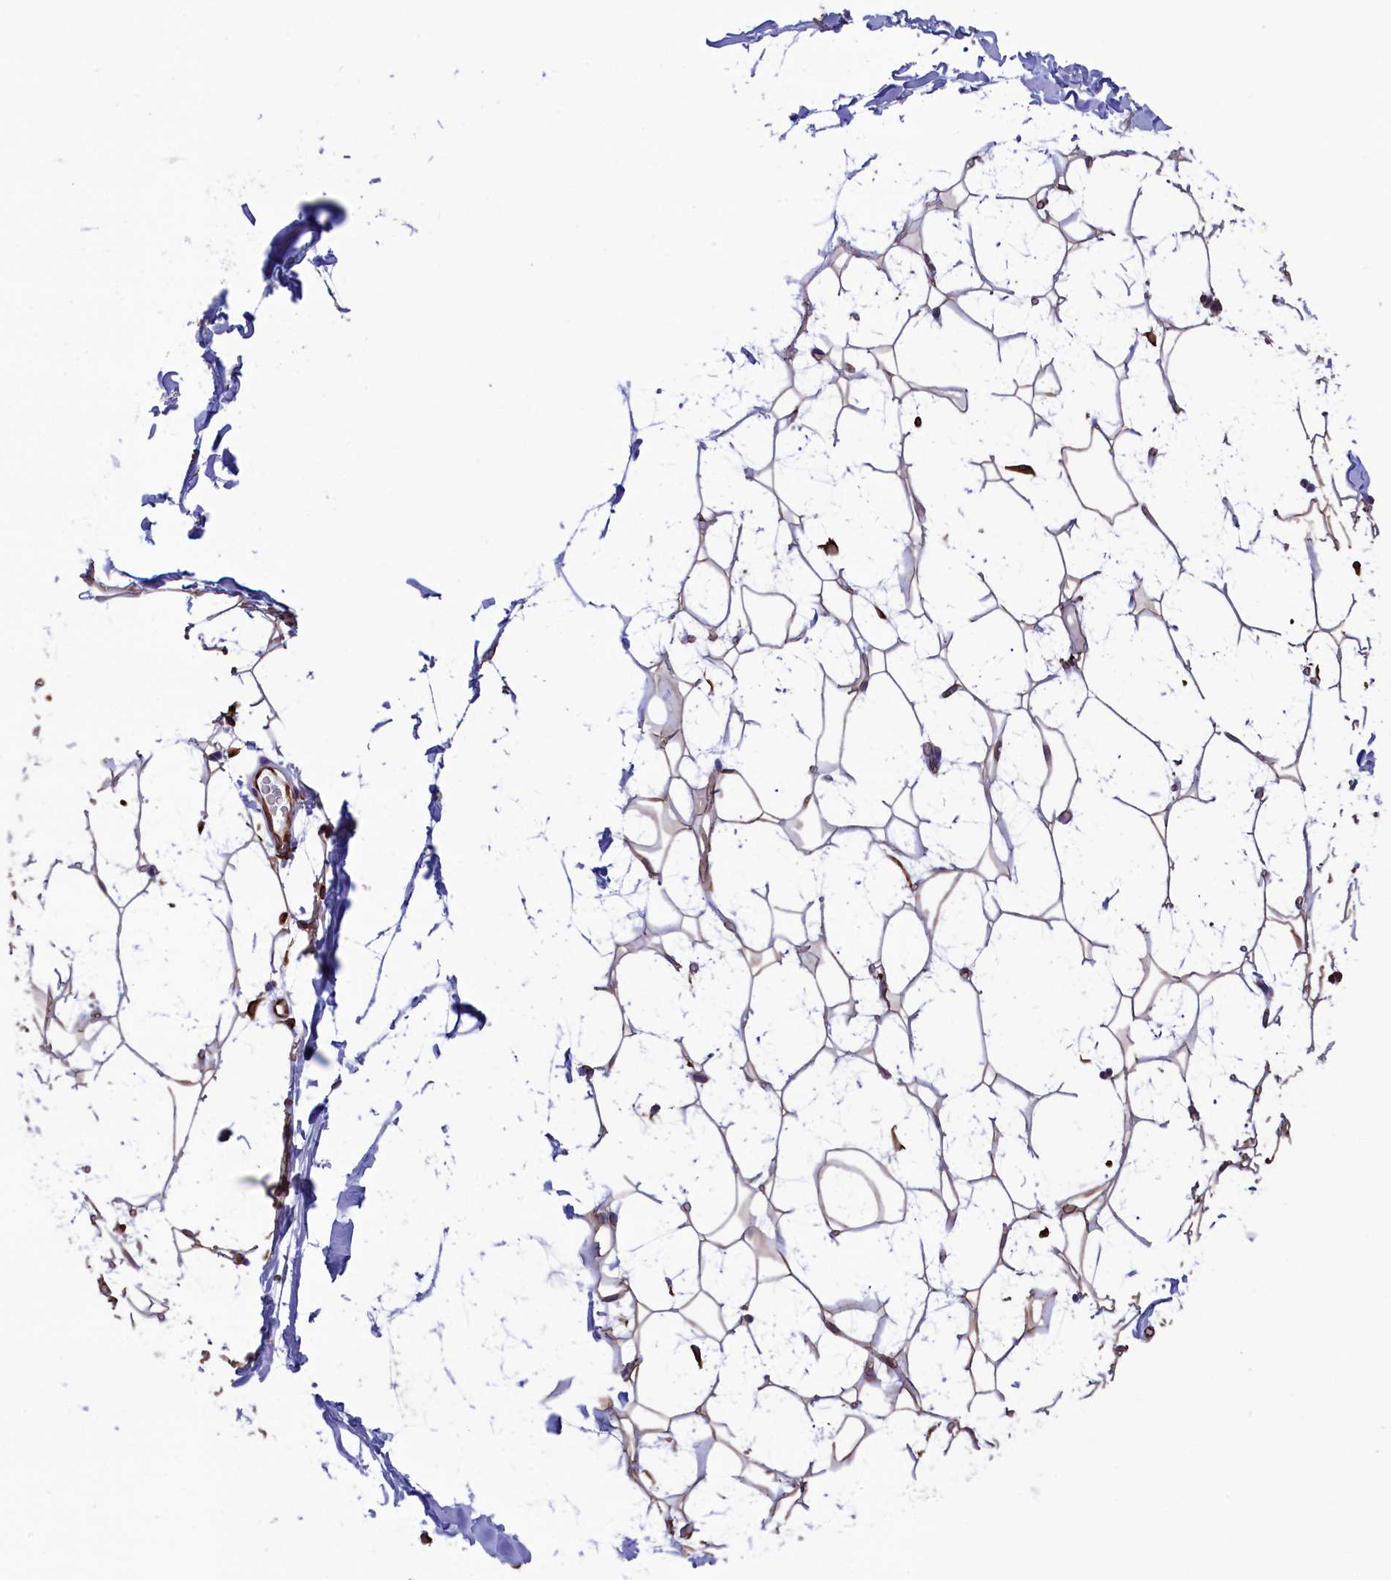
{"staining": {"intensity": "moderate", "quantity": "25%-75%", "location": "cytoplasmic/membranous"}, "tissue": "adipose tissue", "cell_type": "Adipocytes", "image_type": "normal", "snomed": [{"axis": "morphology", "description": "Normal tissue, NOS"}, {"axis": "topography", "description": "Breast"}], "caption": "A photomicrograph of adipose tissue stained for a protein reveals moderate cytoplasmic/membranous brown staining in adipocytes. (Stains: DAB (3,3'-diaminobenzidine) in brown, nuclei in blue, Microscopy: brightfield microscopy at high magnification).", "gene": "GATB", "patient": {"sex": "female", "age": 26}}